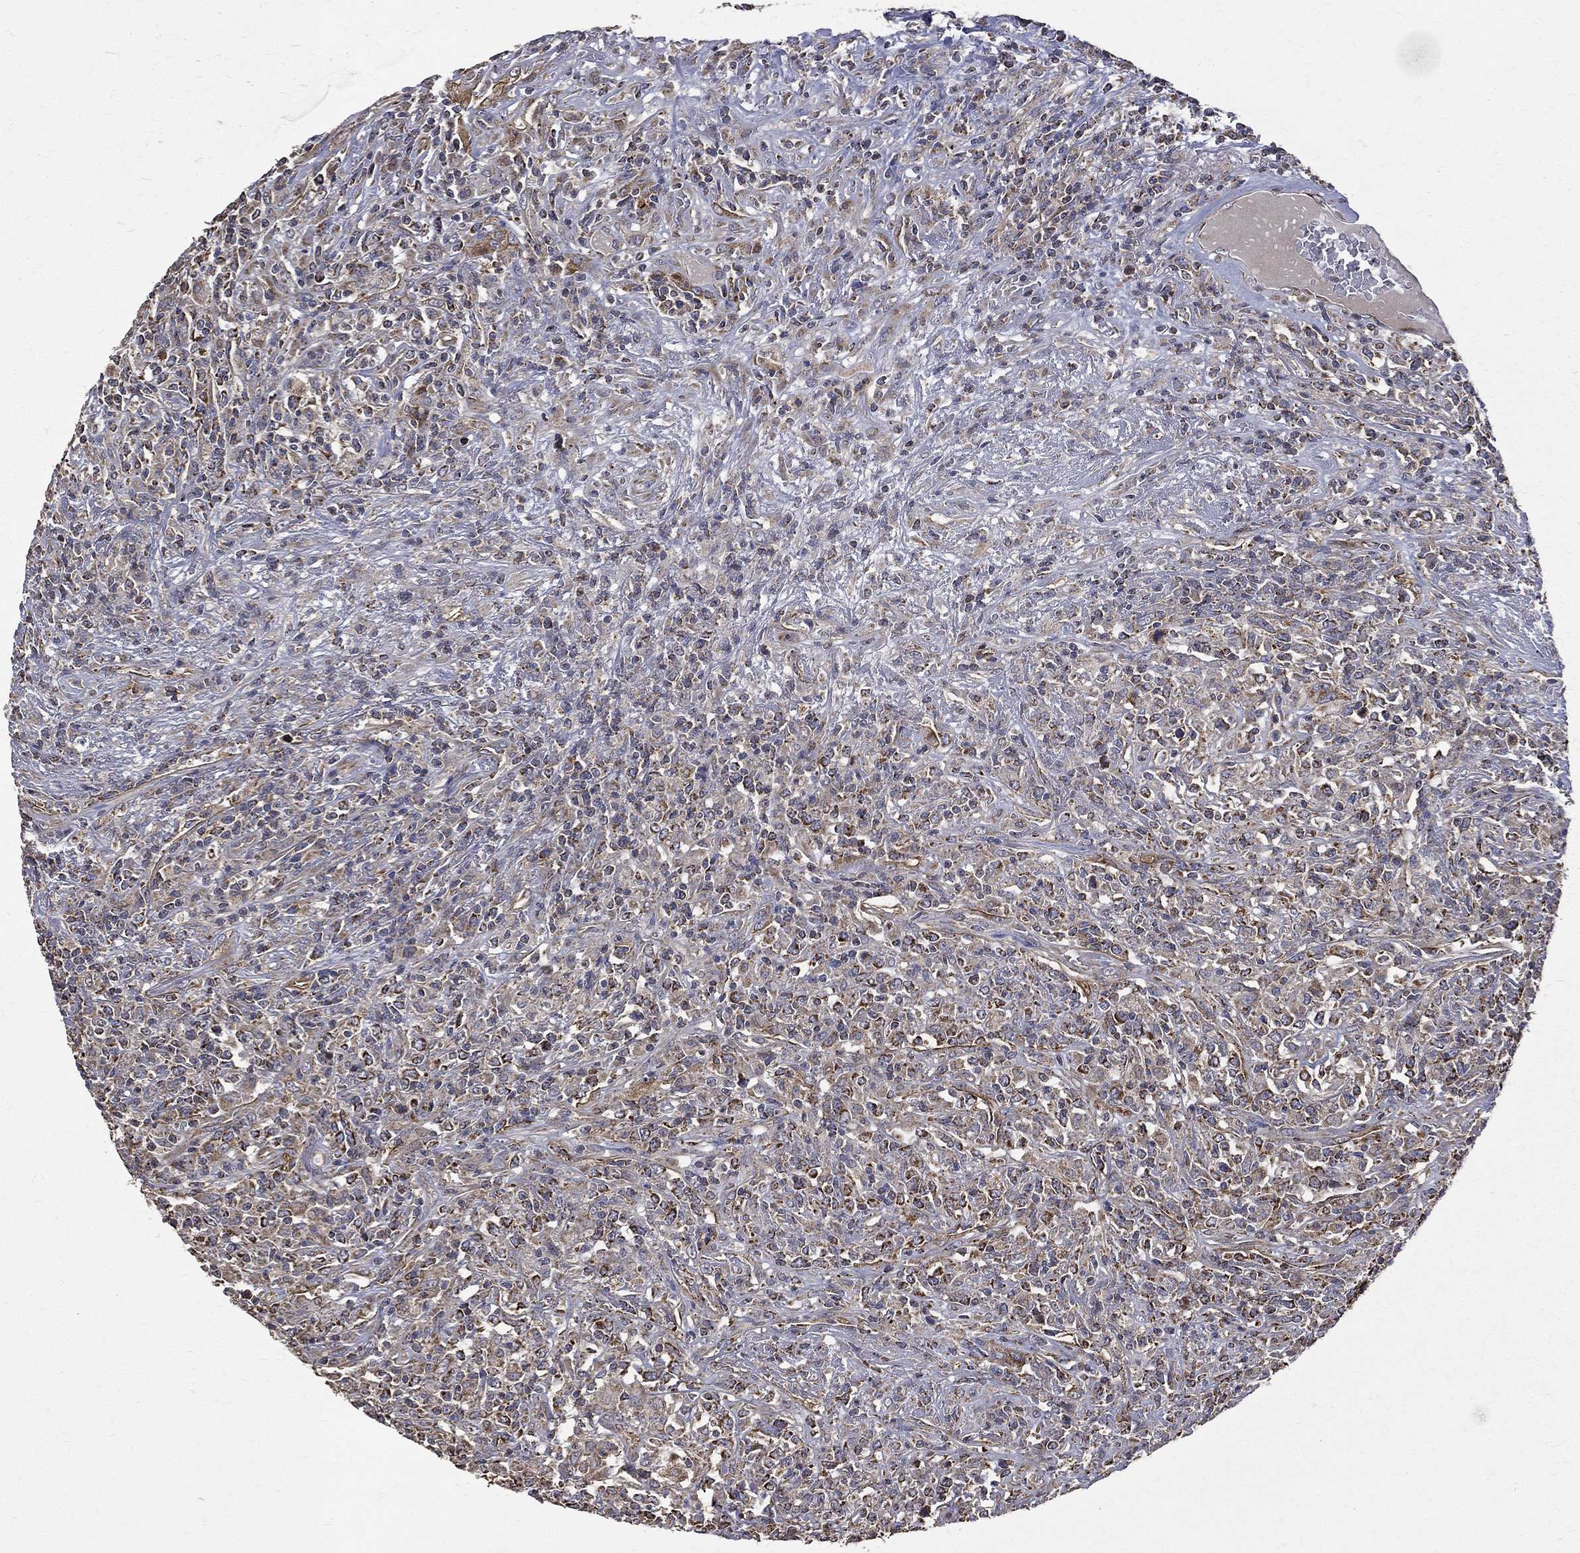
{"staining": {"intensity": "weak", "quantity": "<25%", "location": "cytoplasmic/membranous"}, "tissue": "lymphoma", "cell_type": "Tumor cells", "image_type": "cancer", "snomed": [{"axis": "morphology", "description": "Malignant lymphoma, non-Hodgkin's type, High grade"}, {"axis": "topography", "description": "Lung"}], "caption": "IHC micrograph of neoplastic tissue: human lymphoma stained with DAB (3,3'-diaminobenzidine) reveals no significant protein positivity in tumor cells.", "gene": "RPGR", "patient": {"sex": "male", "age": 79}}